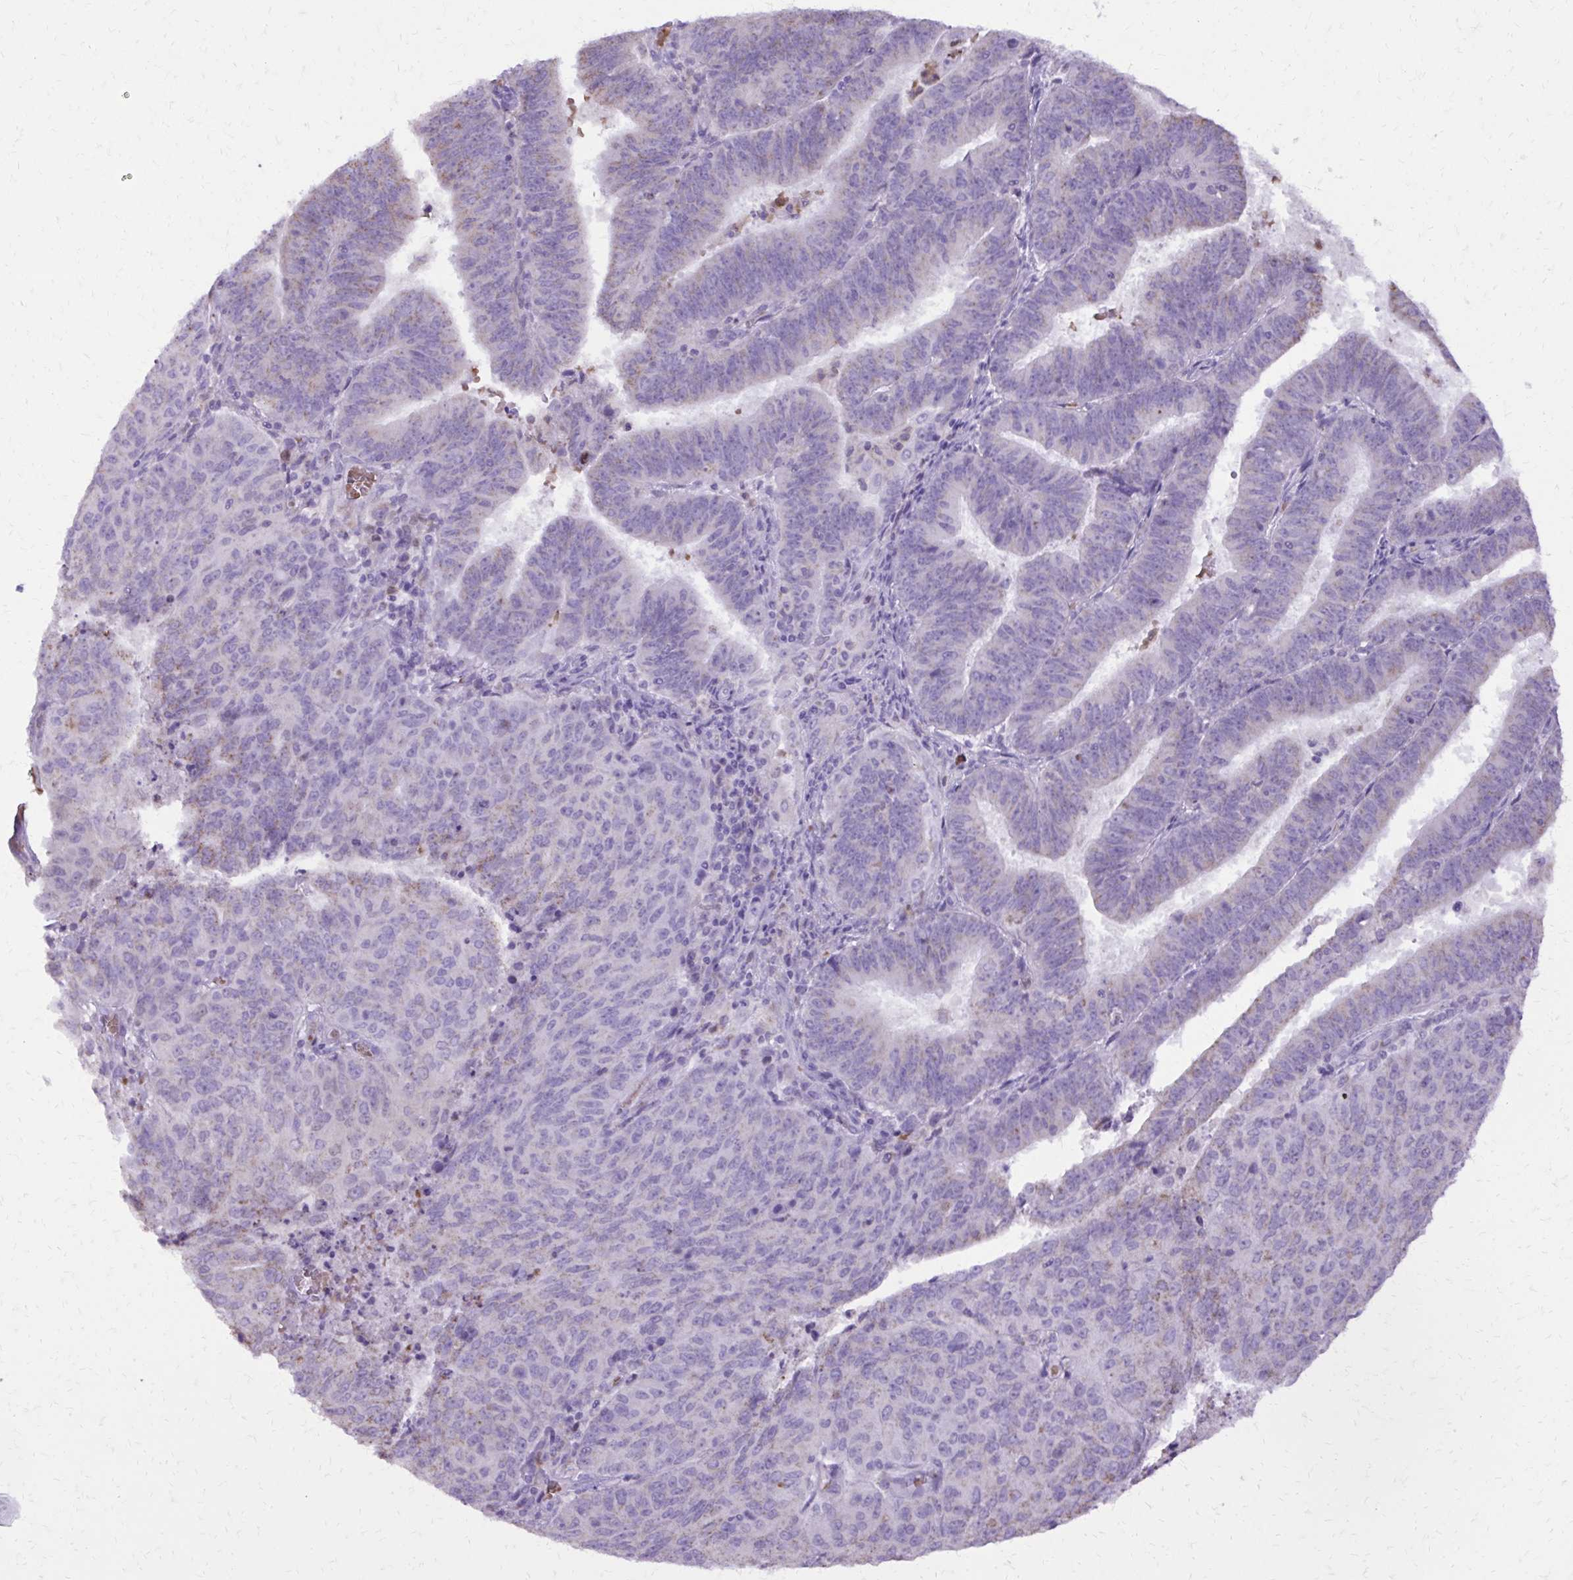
{"staining": {"intensity": "weak", "quantity": "<25%", "location": "cytoplasmic/membranous"}, "tissue": "endometrial cancer", "cell_type": "Tumor cells", "image_type": "cancer", "snomed": [{"axis": "morphology", "description": "Adenocarcinoma, NOS"}, {"axis": "topography", "description": "Endometrium"}], "caption": "Micrograph shows no significant protein expression in tumor cells of endometrial adenocarcinoma. (DAB (3,3'-diaminobenzidine) immunohistochemistry (IHC), high magnification).", "gene": "CAT", "patient": {"sex": "female", "age": 82}}